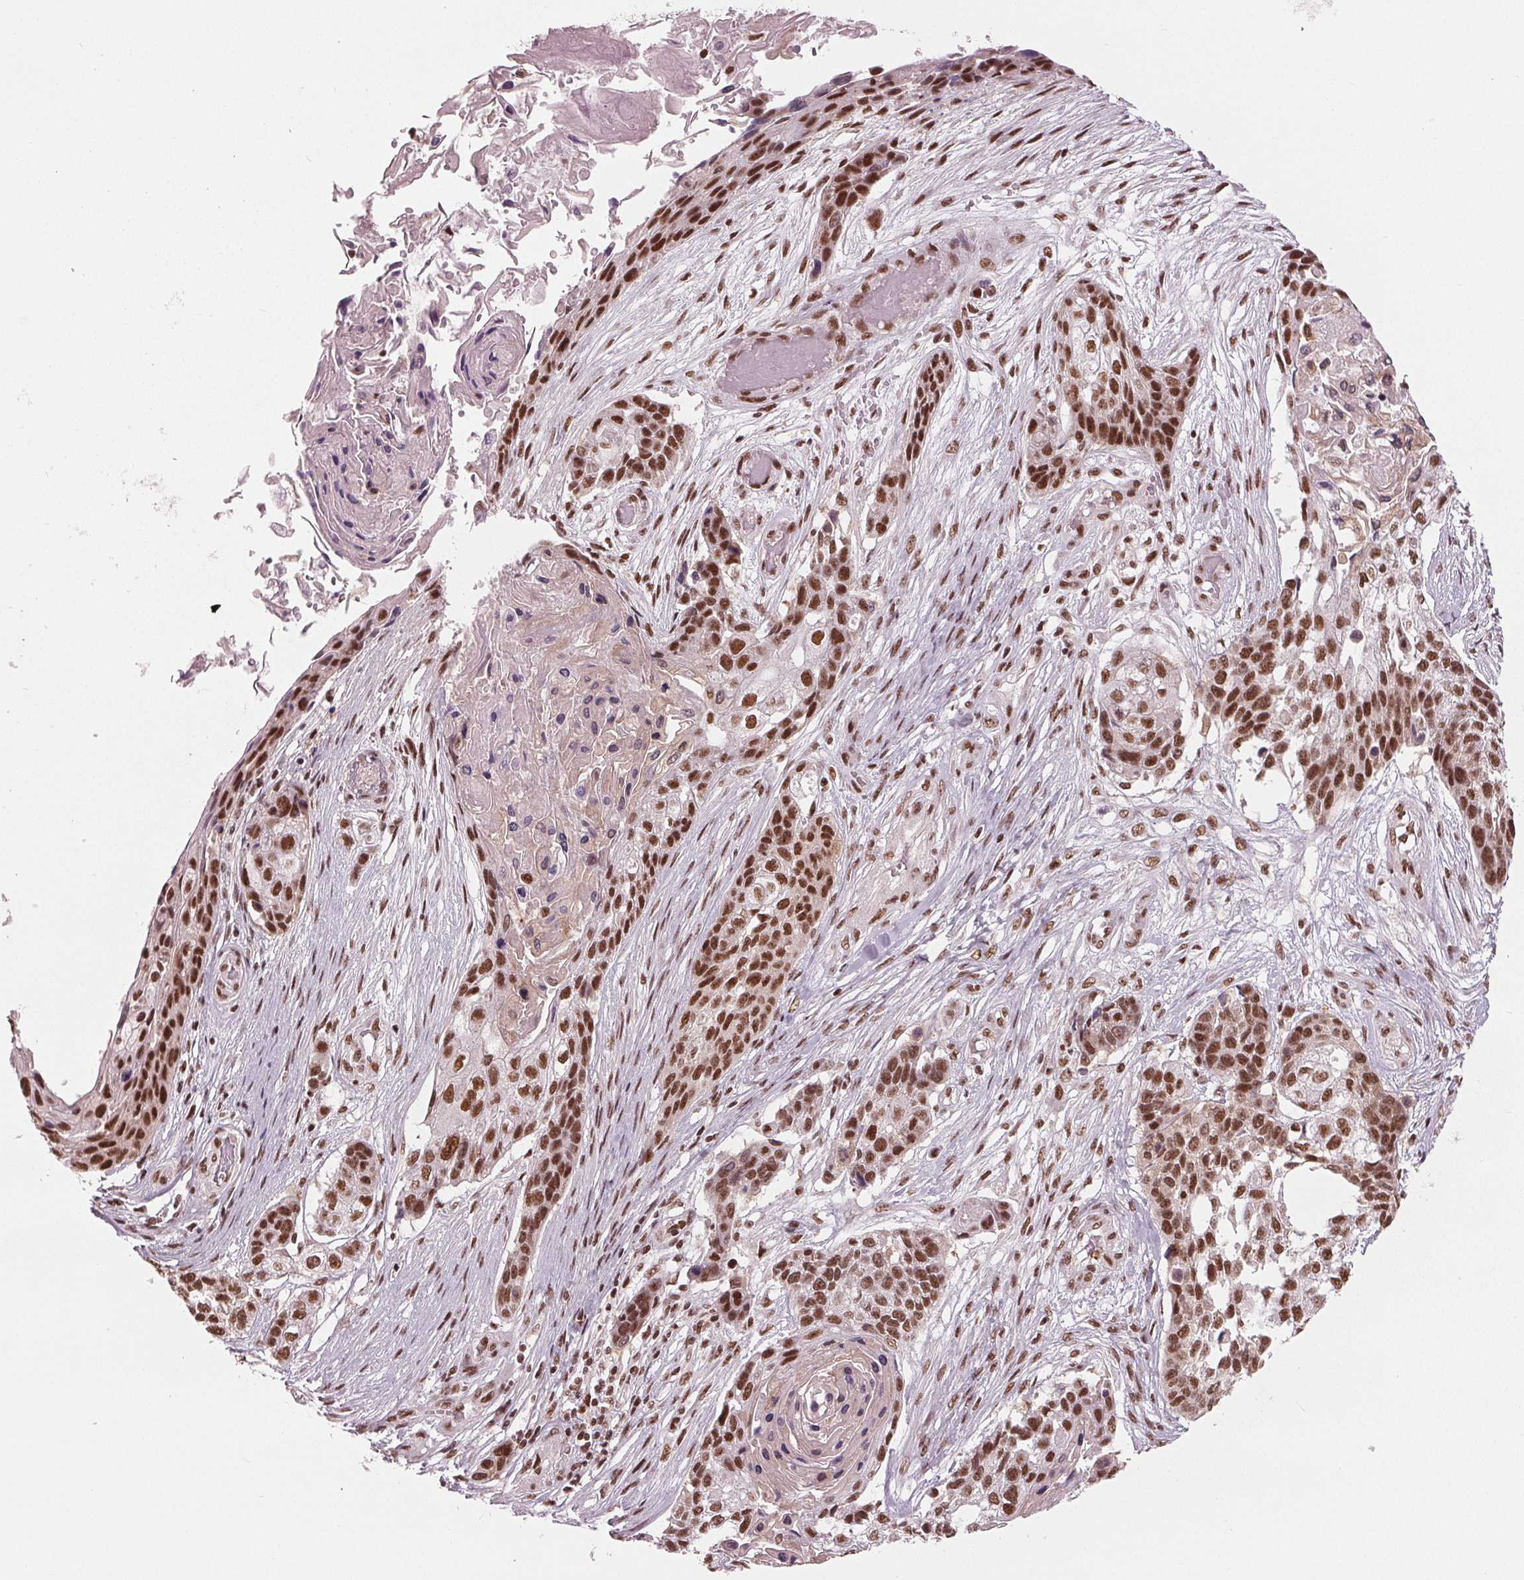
{"staining": {"intensity": "strong", "quantity": ">75%", "location": "nuclear"}, "tissue": "lung cancer", "cell_type": "Tumor cells", "image_type": "cancer", "snomed": [{"axis": "morphology", "description": "Squamous cell carcinoma, NOS"}, {"axis": "topography", "description": "Lung"}], "caption": "The micrograph displays immunohistochemical staining of lung cancer (squamous cell carcinoma). There is strong nuclear expression is present in about >75% of tumor cells.", "gene": "LSM2", "patient": {"sex": "male", "age": 69}}